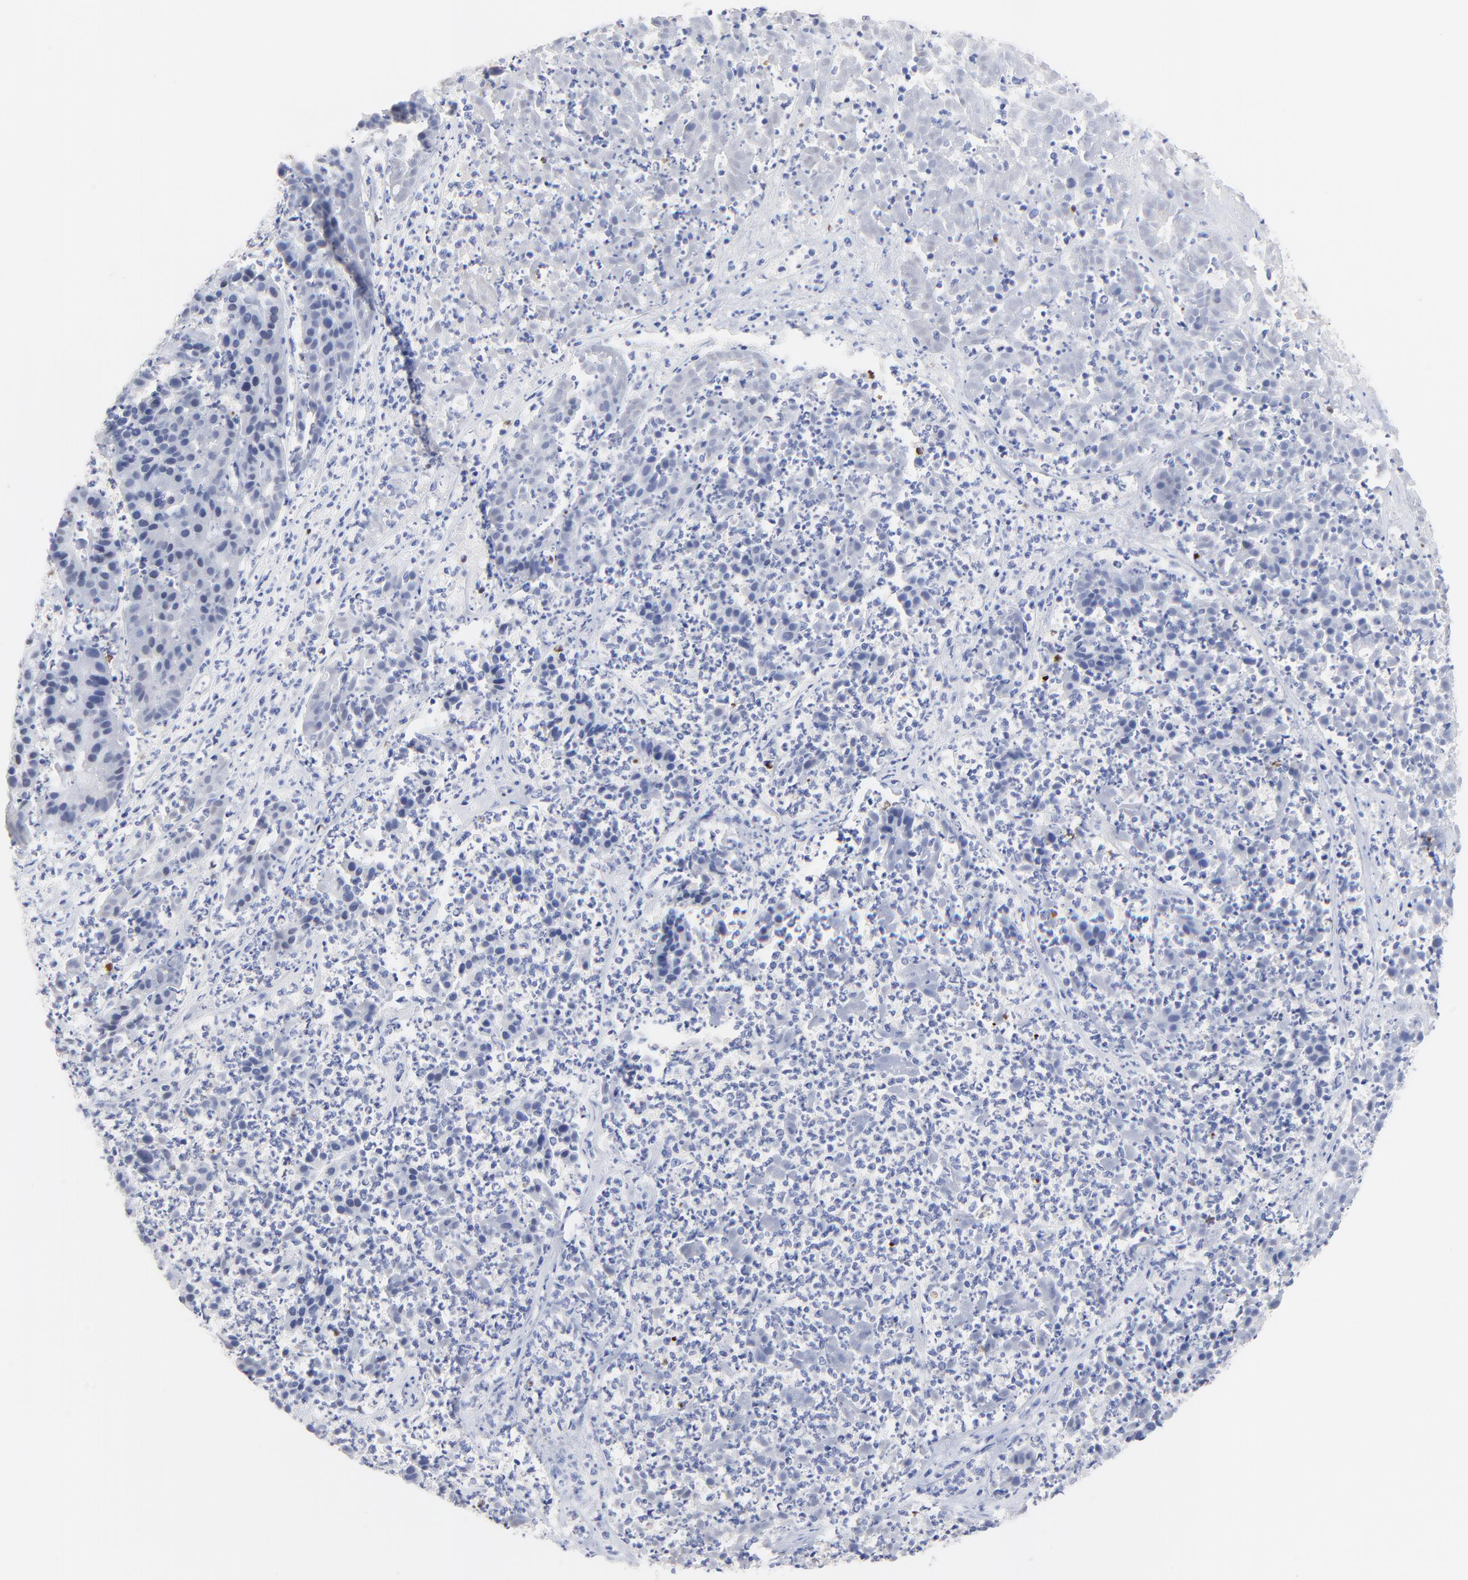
{"staining": {"intensity": "negative", "quantity": "none", "location": "none"}, "tissue": "pancreatic cancer", "cell_type": "Tumor cells", "image_type": "cancer", "snomed": [{"axis": "morphology", "description": "Adenocarcinoma, NOS"}, {"axis": "topography", "description": "Pancreas"}], "caption": "Tumor cells are negative for brown protein staining in adenocarcinoma (pancreatic).", "gene": "FBXO10", "patient": {"sex": "male", "age": 50}}